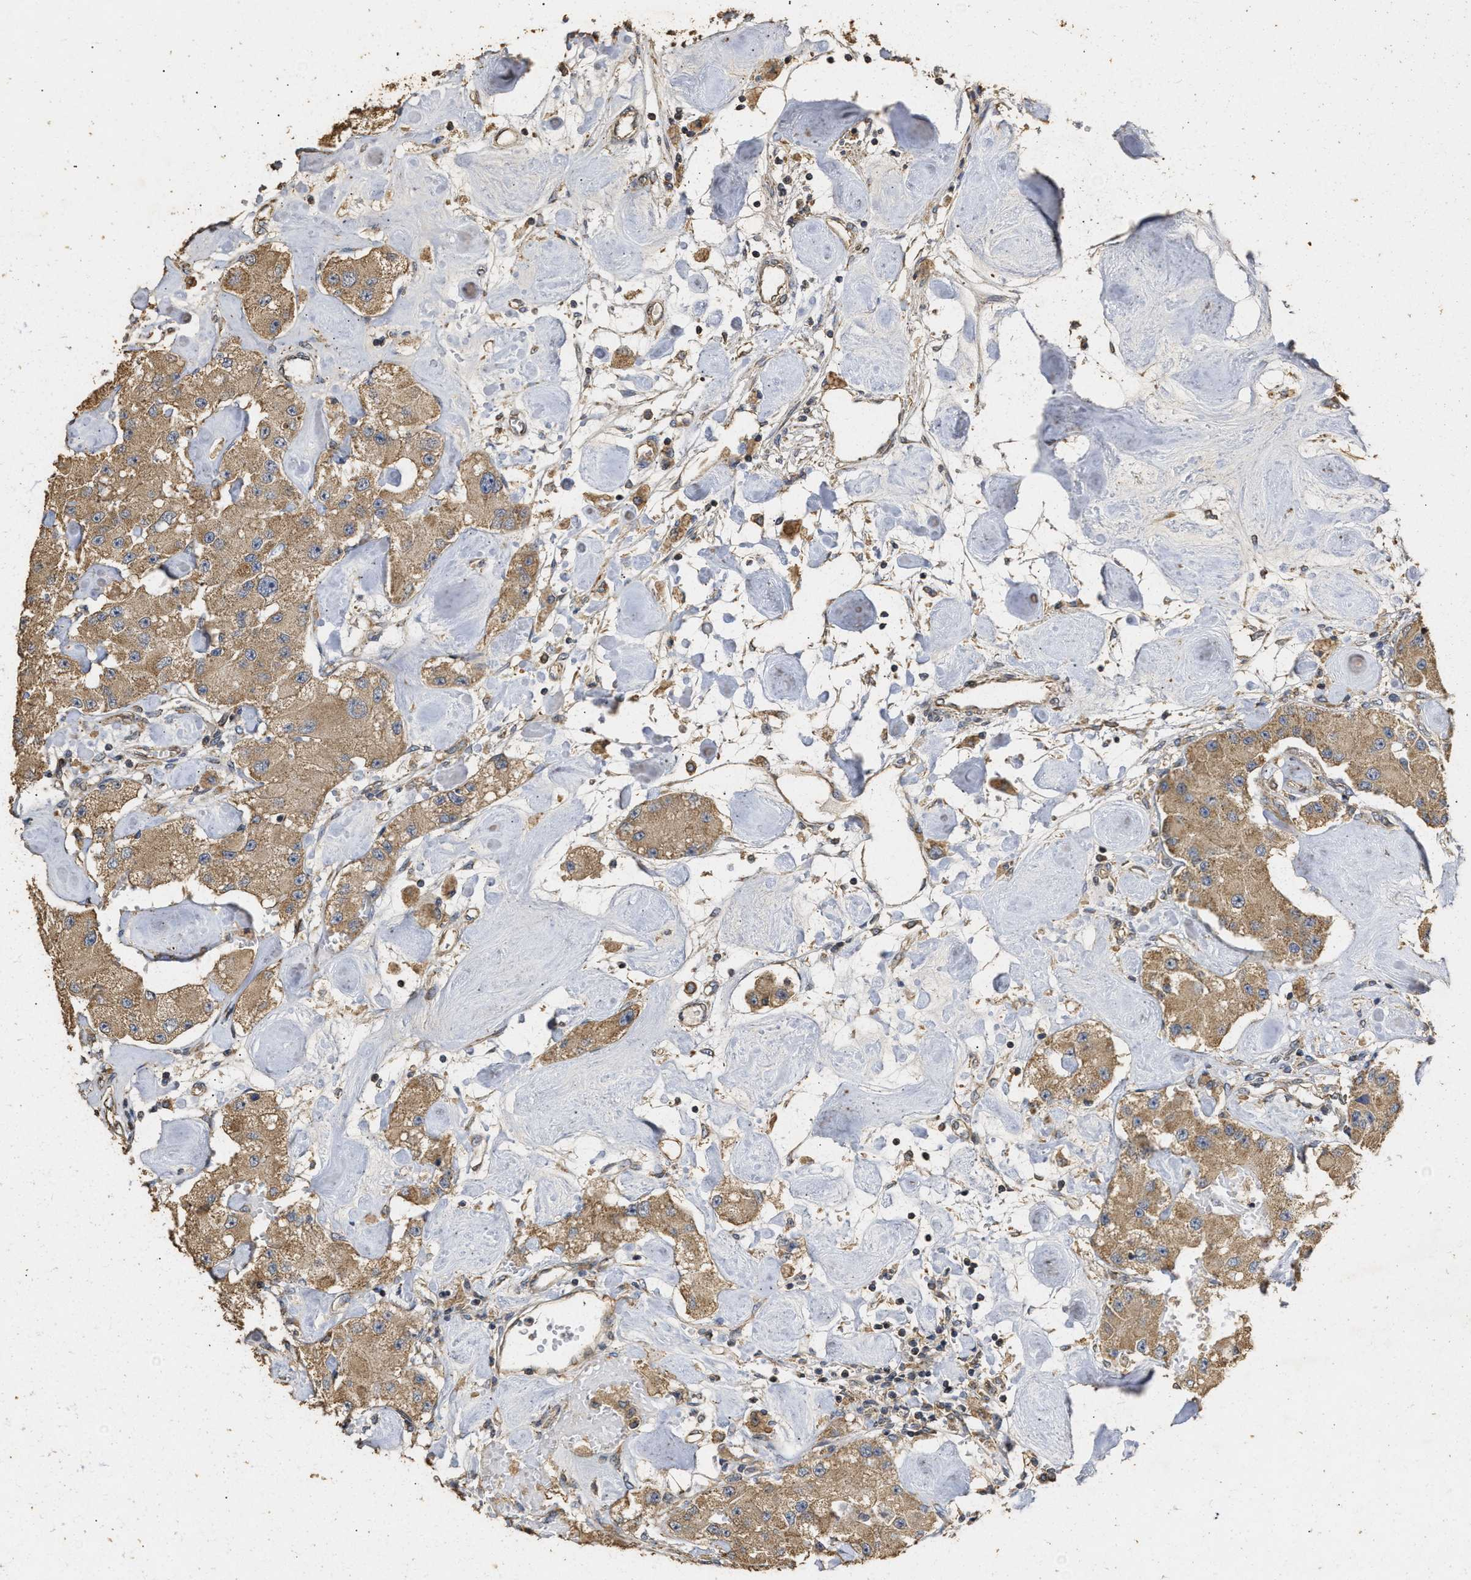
{"staining": {"intensity": "moderate", "quantity": ">75%", "location": "cytoplasmic/membranous"}, "tissue": "carcinoid", "cell_type": "Tumor cells", "image_type": "cancer", "snomed": [{"axis": "morphology", "description": "Carcinoid, malignant, NOS"}, {"axis": "topography", "description": "Pancreas"}], "caption": "DAB (3,3'-diaminobenzidine) immunohistochemical staining of carcinoid (malignant) displays moderate cytoplasmic/membranous protein expression in about >75% of tumor cells.", "gene": "NAV1", "patient": {"sex": "male", "age": 41}}